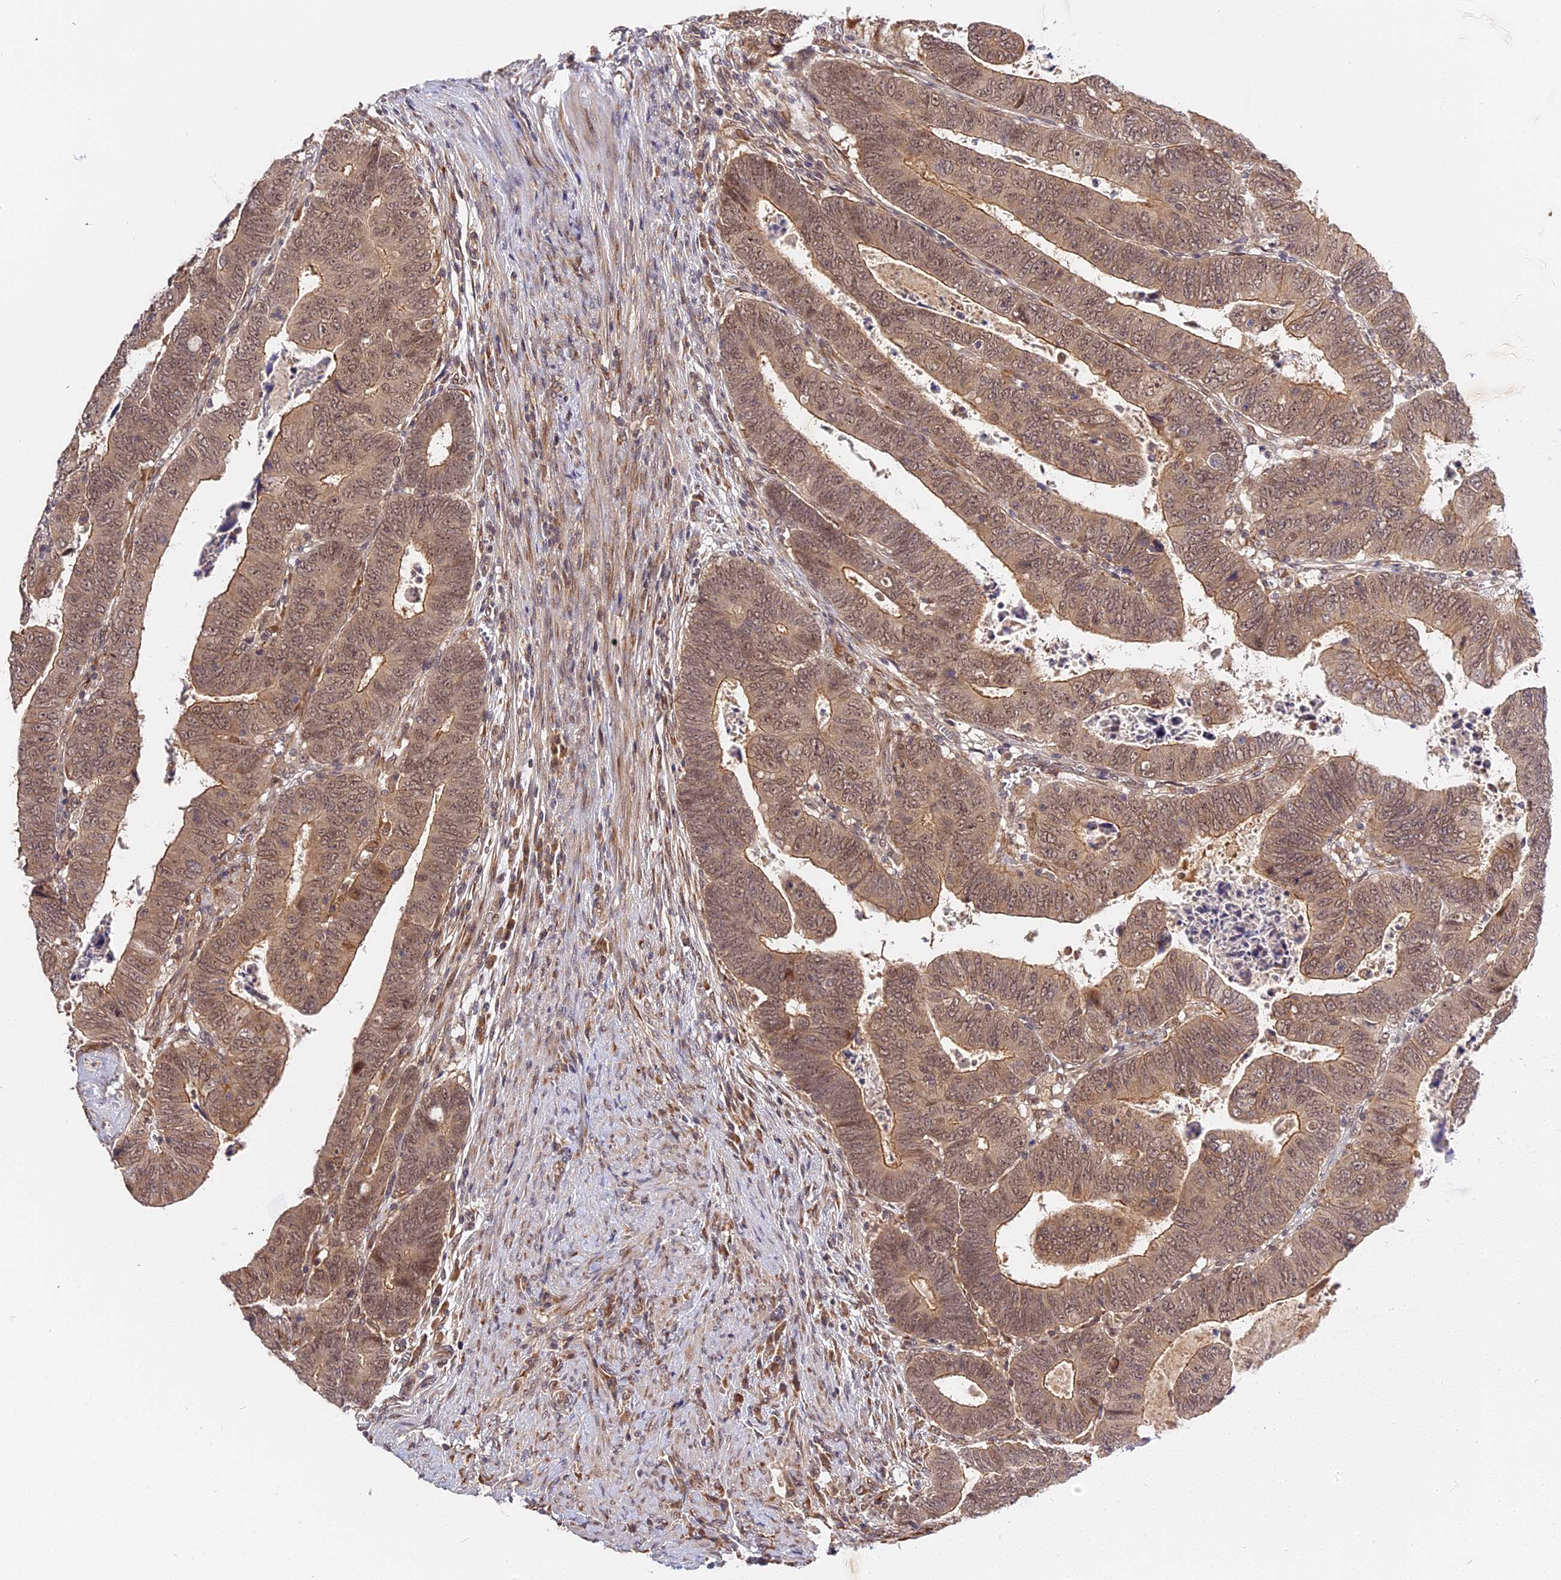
{"staining": {"intensity": "weak", "quantity": ">75%", "location": "cytoplasmic/membranous"}, "tissue": "colorectal cancer", "cell_type": "Tumor cells", "image_type": "cancer", "snomed": [{"axis": "morphology", "description": "Normal tissue, NOS"}, {"axis": "morphology", "description": "Adenocarcinoma, NOS"}, {"axis": "topography", "description": "Rectum"}], "caption": "An image of colorectal cancer (adenocarcinoma) stained for a protein displays weak cytoplasmic/membranous brown staining in tumor cells. (Stains: DAB in brown, nuclei in blue, Microscopy: brightfield microscopy at high magnification).", "gene": "IMPACT", "patient": {"sex": "female", "age": 65}}